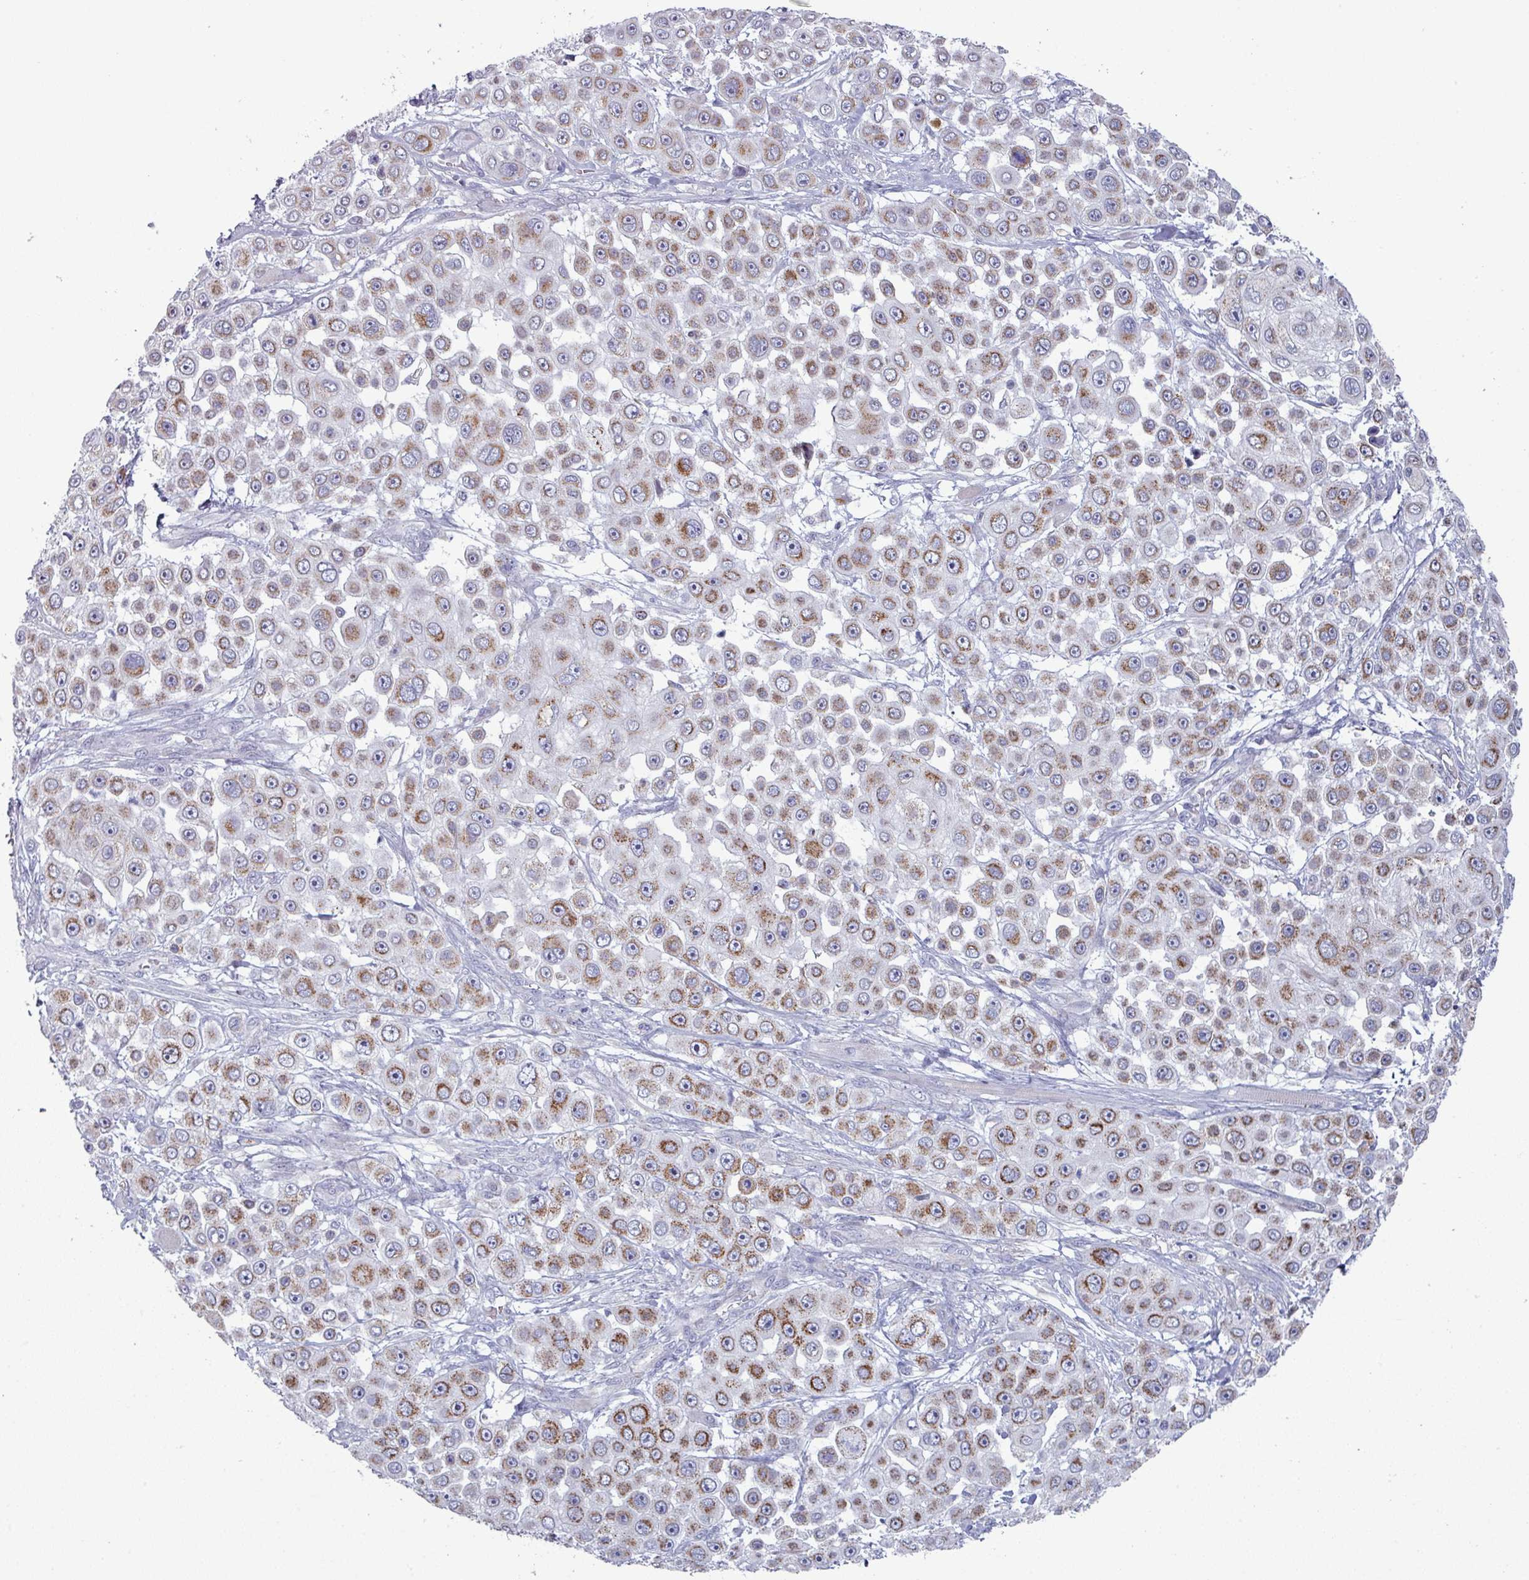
{"staining": {"intensity": "moderate", "quantity": ">75%", "location": "cytoplasmic/membranous"}, "tissue": "skin cancer", "cell_type": "Tumor cells", "image_type": "cancer", "snomed": [{"axis": "morphology", "description": "Squamous cell carcinoma, NOS"}, {"axis": "topography", "description": "Skin"}], "caption": "High-magnification brightfield microscopy of squamous cell carcinoma (skin) stained with DAB (brown) and counterstained with hematoxylin (blue). tumor cells exhibit moderate cytoplasmic/membranous positivity is seen in approximately>75% of cells.", "gene": "ZNF615", "patient": {"sex": "male", "age": 67}}